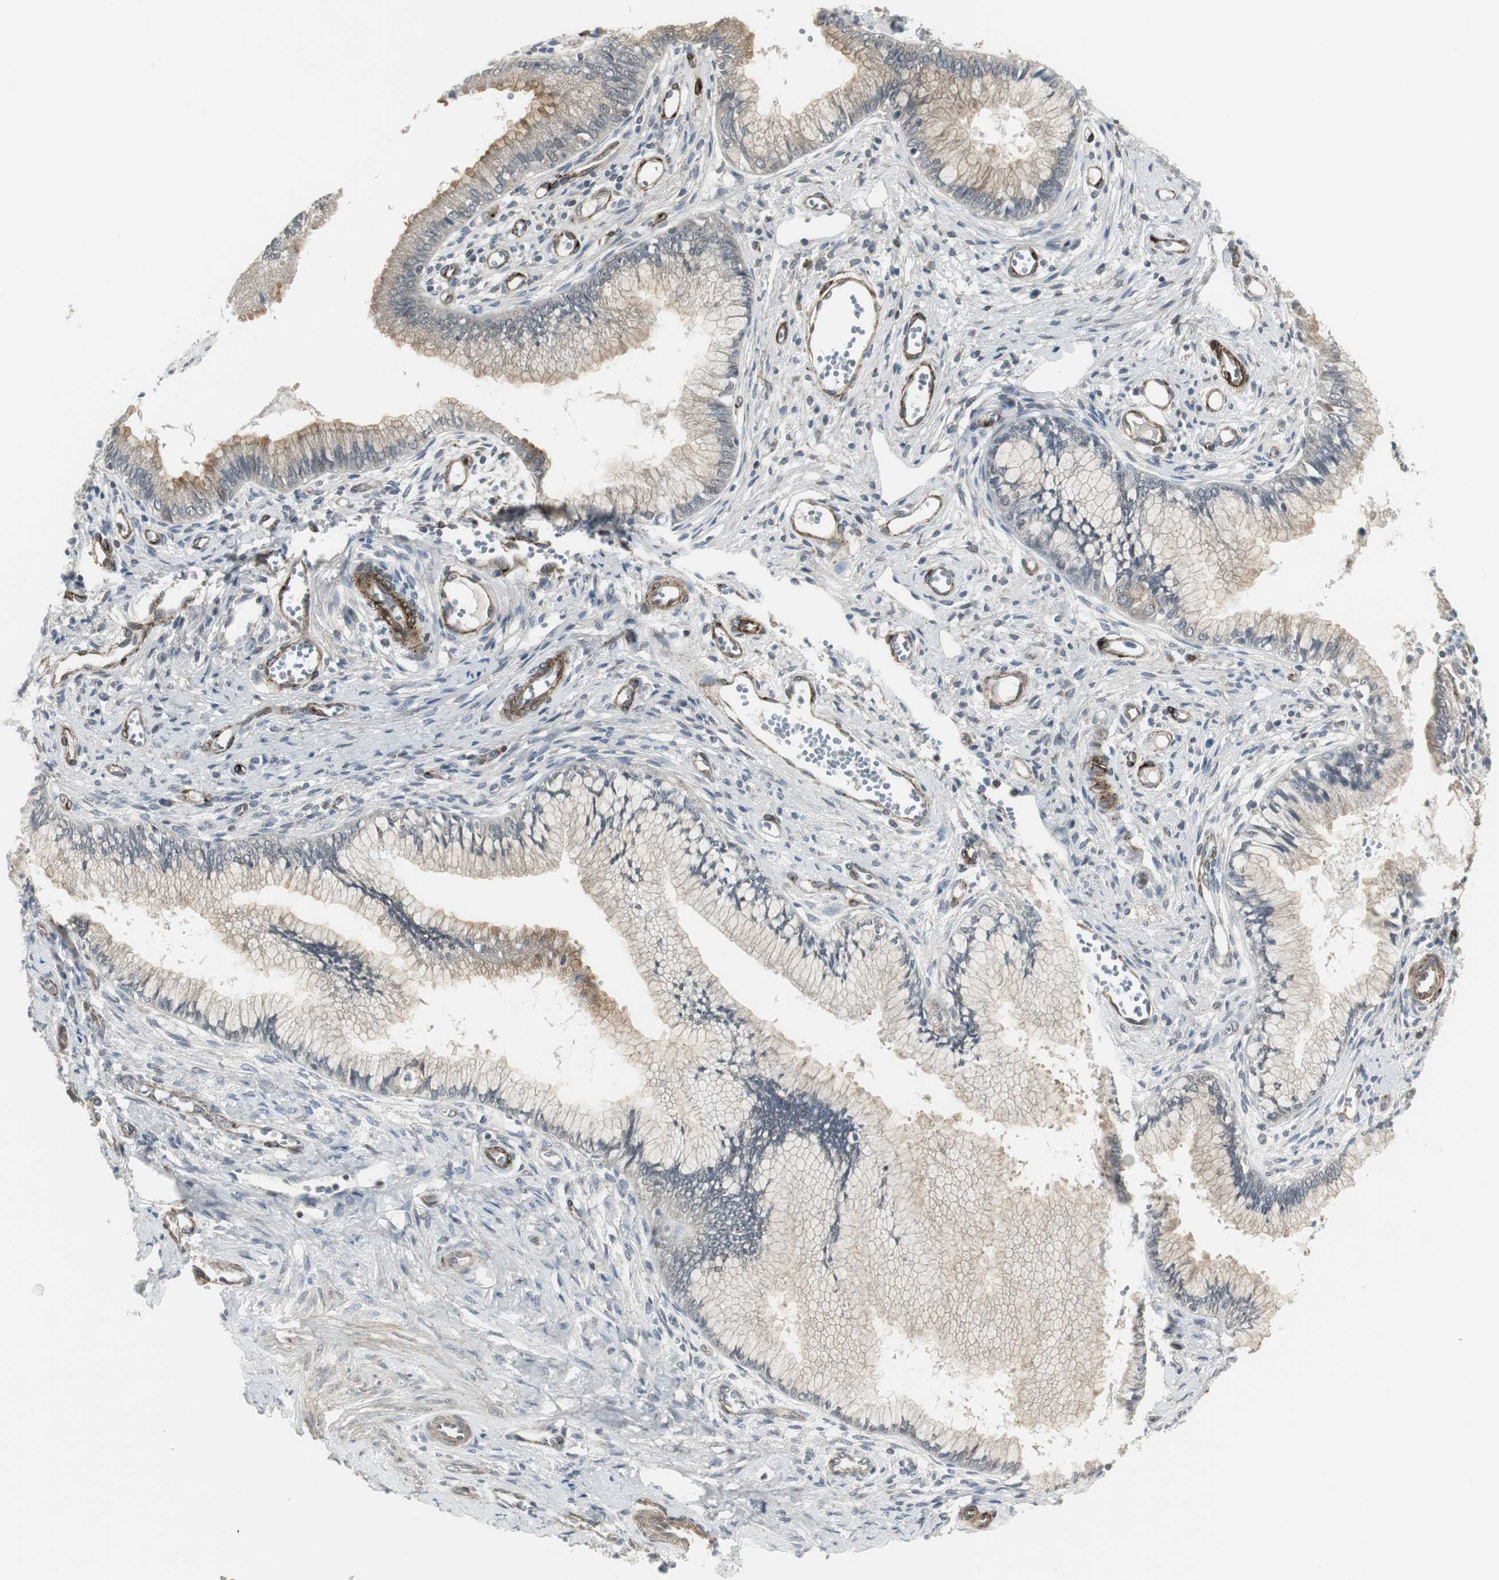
{"staining": {"intensity": "weak", "quantity": "<25%", "location": "cytoplasmic/membranous"}, "tissue": "cervical cancer", "cell_type": "Tumor cells", "image_type": "cancer", "snomed": [{"axis": "morphology", "description": "Adenocarcinoma, NOS"}, {"axis": "topography", "description": "Cervix"}], "caption": "Immunohistochemistry (IHC) micrograph of cervical adenocarcinoma stained for a protein (brown), which displays no expression in tumor cells.", "gene": "SCYL3", "patient": {"sex": "female", "age": 36}}